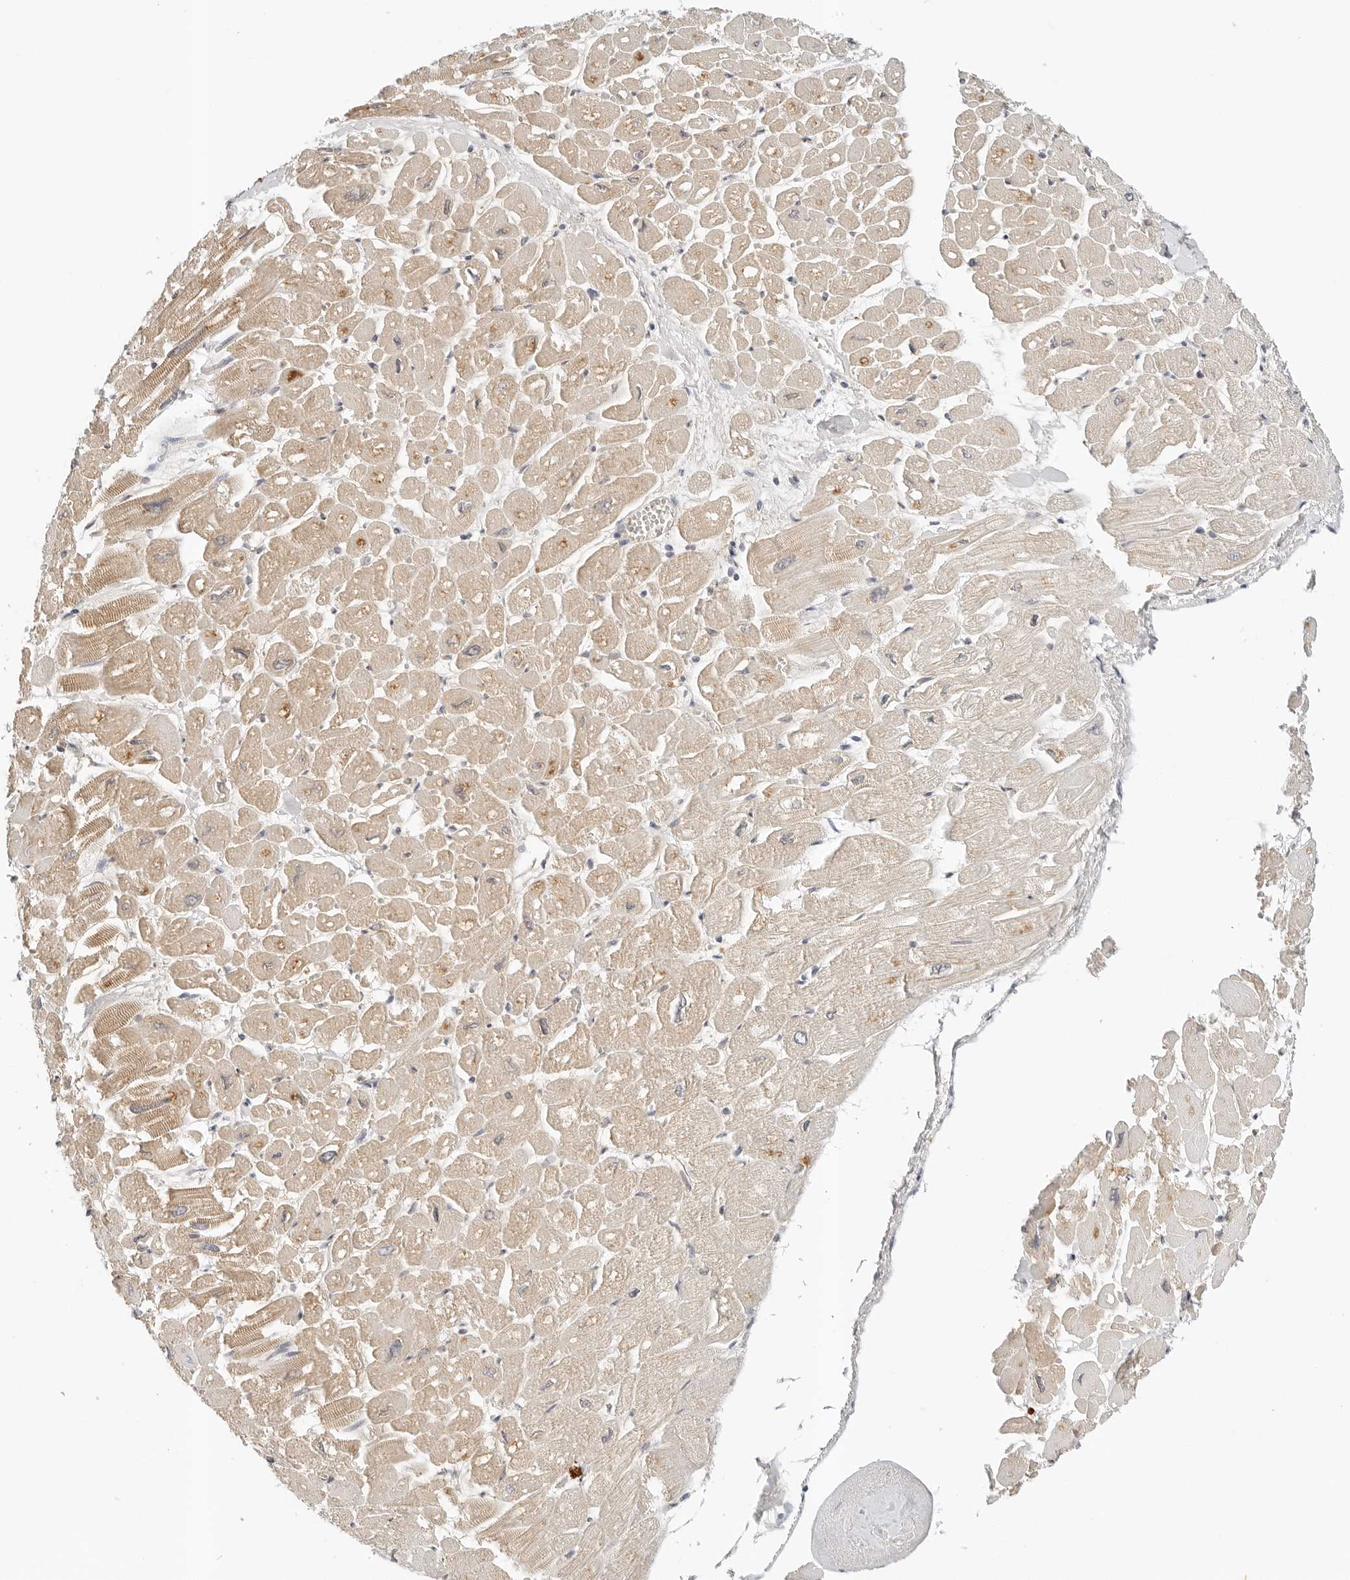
{"staining": {"intensity": "weak", "quantity": "<25%", "location": "cytoplasmic/membranous"}, "tissue": "heart muscle", "cell_type": "Cardiomyocytes", "image_type": "normal", "snomed": [{"axis": "morphology", "description": "Normal tissue, NOS"}, {"axis": "topography", "description": "Heart"}], "caption": "High power microscopy micrograph of an immunohistochemistry photomicrograph of unremarkable heart muscle, revealing no significant expression in cardiomyocytes. The staining is performed using DAB (3,3'-diaminobenzidine) brown chromogen with nuclei counter-stained in using hematoxylin.", "gene": "IL24", "patient": {"sex": "male", "age": 54}}